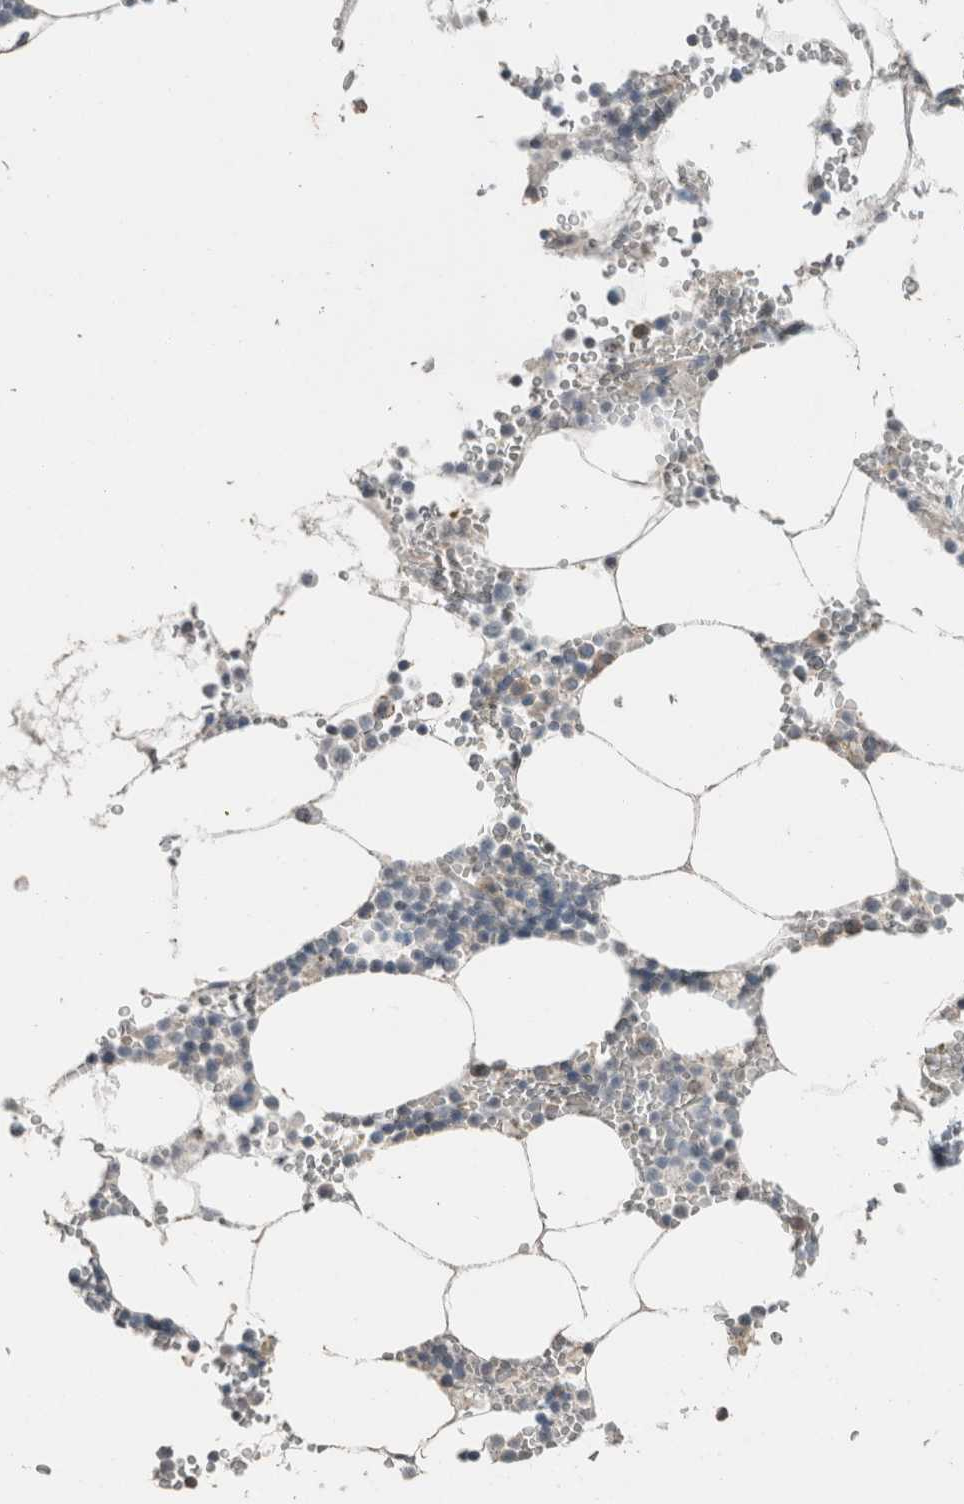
{"staining": {"intensity": "moderate", "quantity": "25%-75%", "location": "cytoplasmic/membranous"}, "tissue": "bone marrow", "cell_type": "Hematopoietic cells", "image_type": "normal", "snomed": [{"axis": "morphology", "description": "Normal tissue, NOS"}, {"axis": "topography", "description": "Bone marrow"}], "caption": "Protein expression analysis of normal bone marrow reveals moderate cytoplasmic/membranous staining in about 25%-75% of hematopoietic cells. (IHC, brightfield microscopy, high magnification).", "gene": "ACVR2B", "patient": {"sex": "male", "age": 70}}